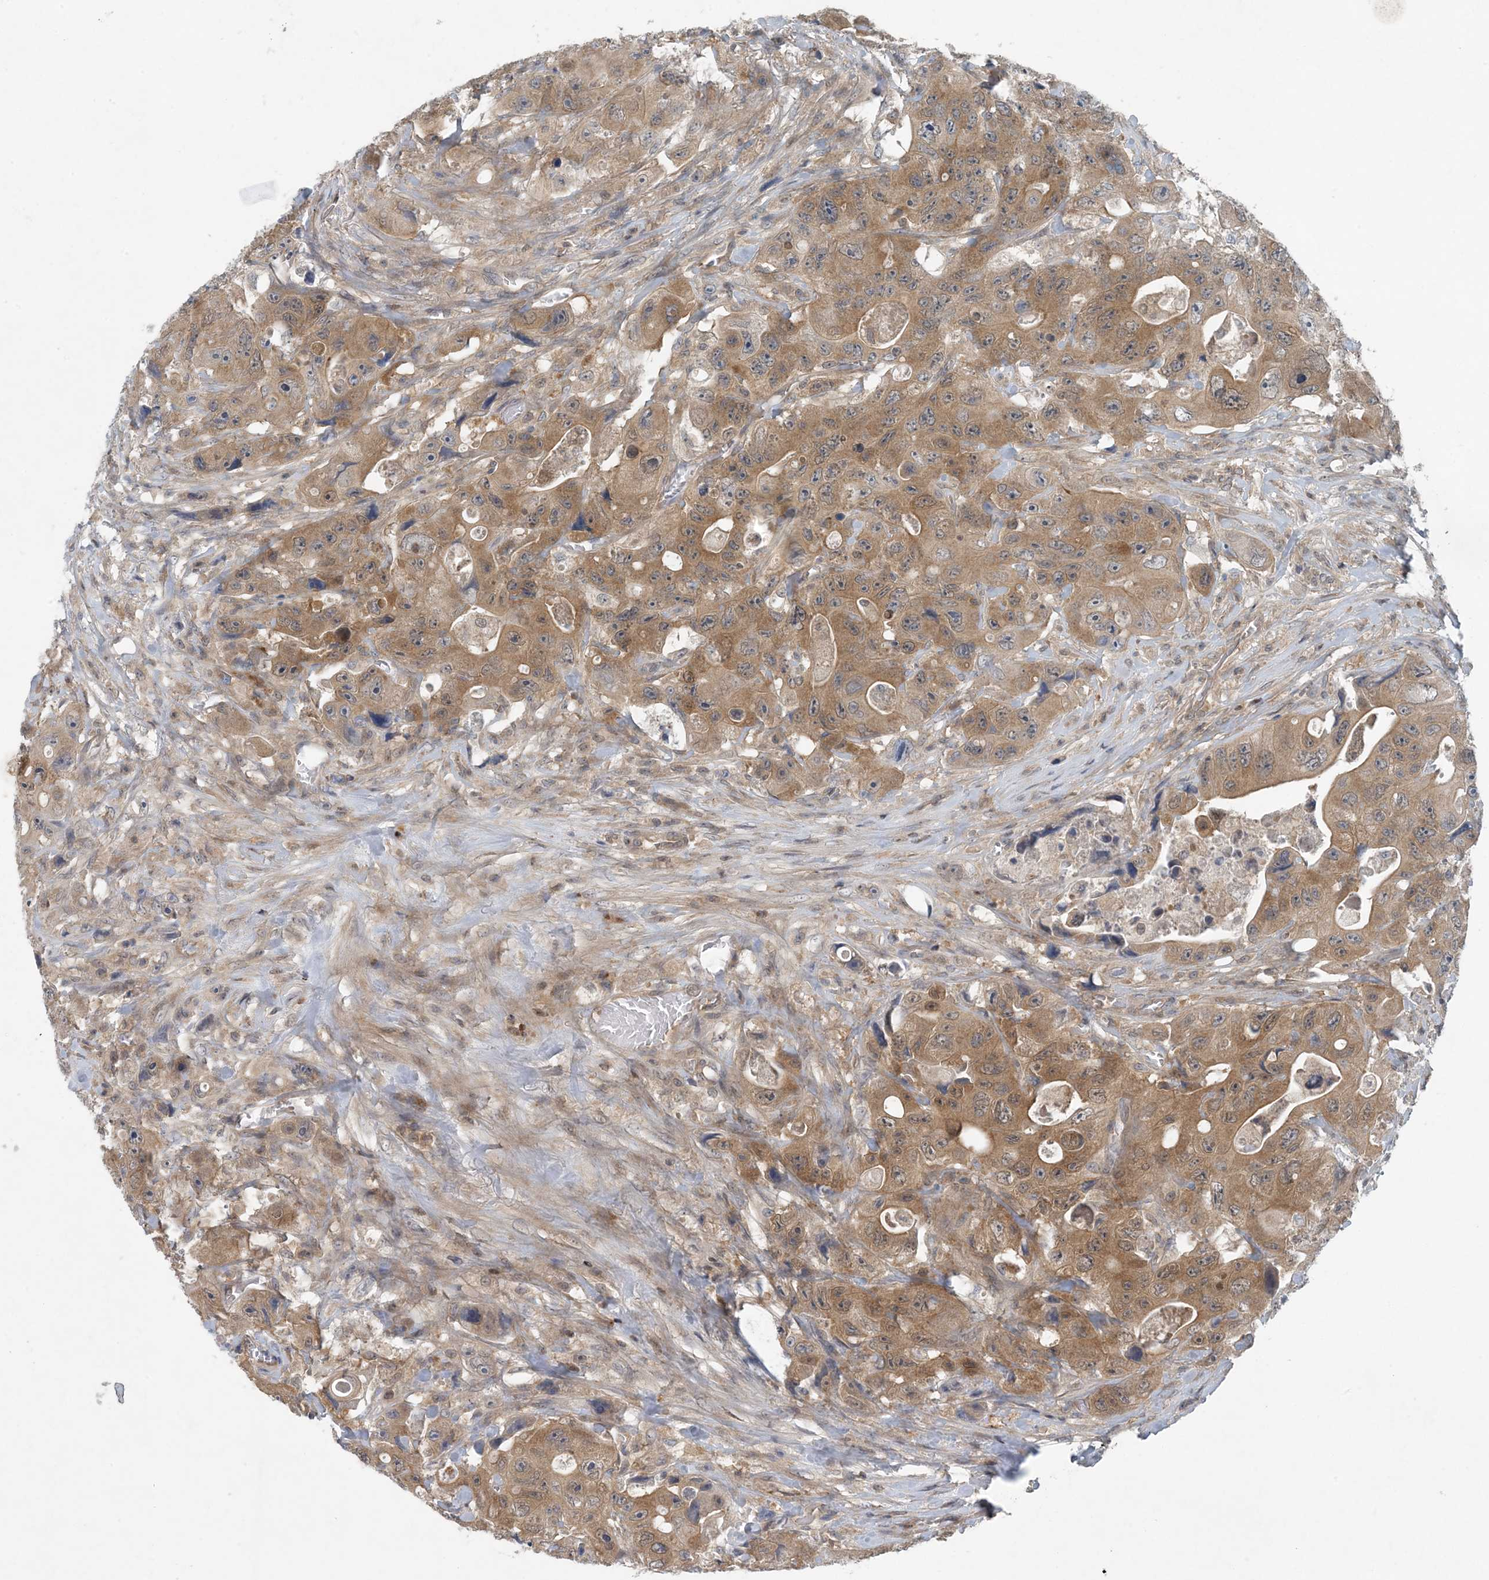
{"staining": {"intensity": "moderate", "quantity": ">75%", "location": "cytoplasmic/membranous"}, "tissue": "colorectal cancer", "cell_type": "Tumor cells", "image_type": "cancer", "snomed": [{"axis": "morphology", "description": "Adenocarcinoma, NOS"}, {"axis": "topography", "description": "Colon"}], "caption": "Colorectal adenocarcinoma tissue shows moderate cytoplasmic/membranous expression in approximately >75% of tumor cells", "gene": "HIKESHI", "patient": {"sex": "female", "age": 46}}